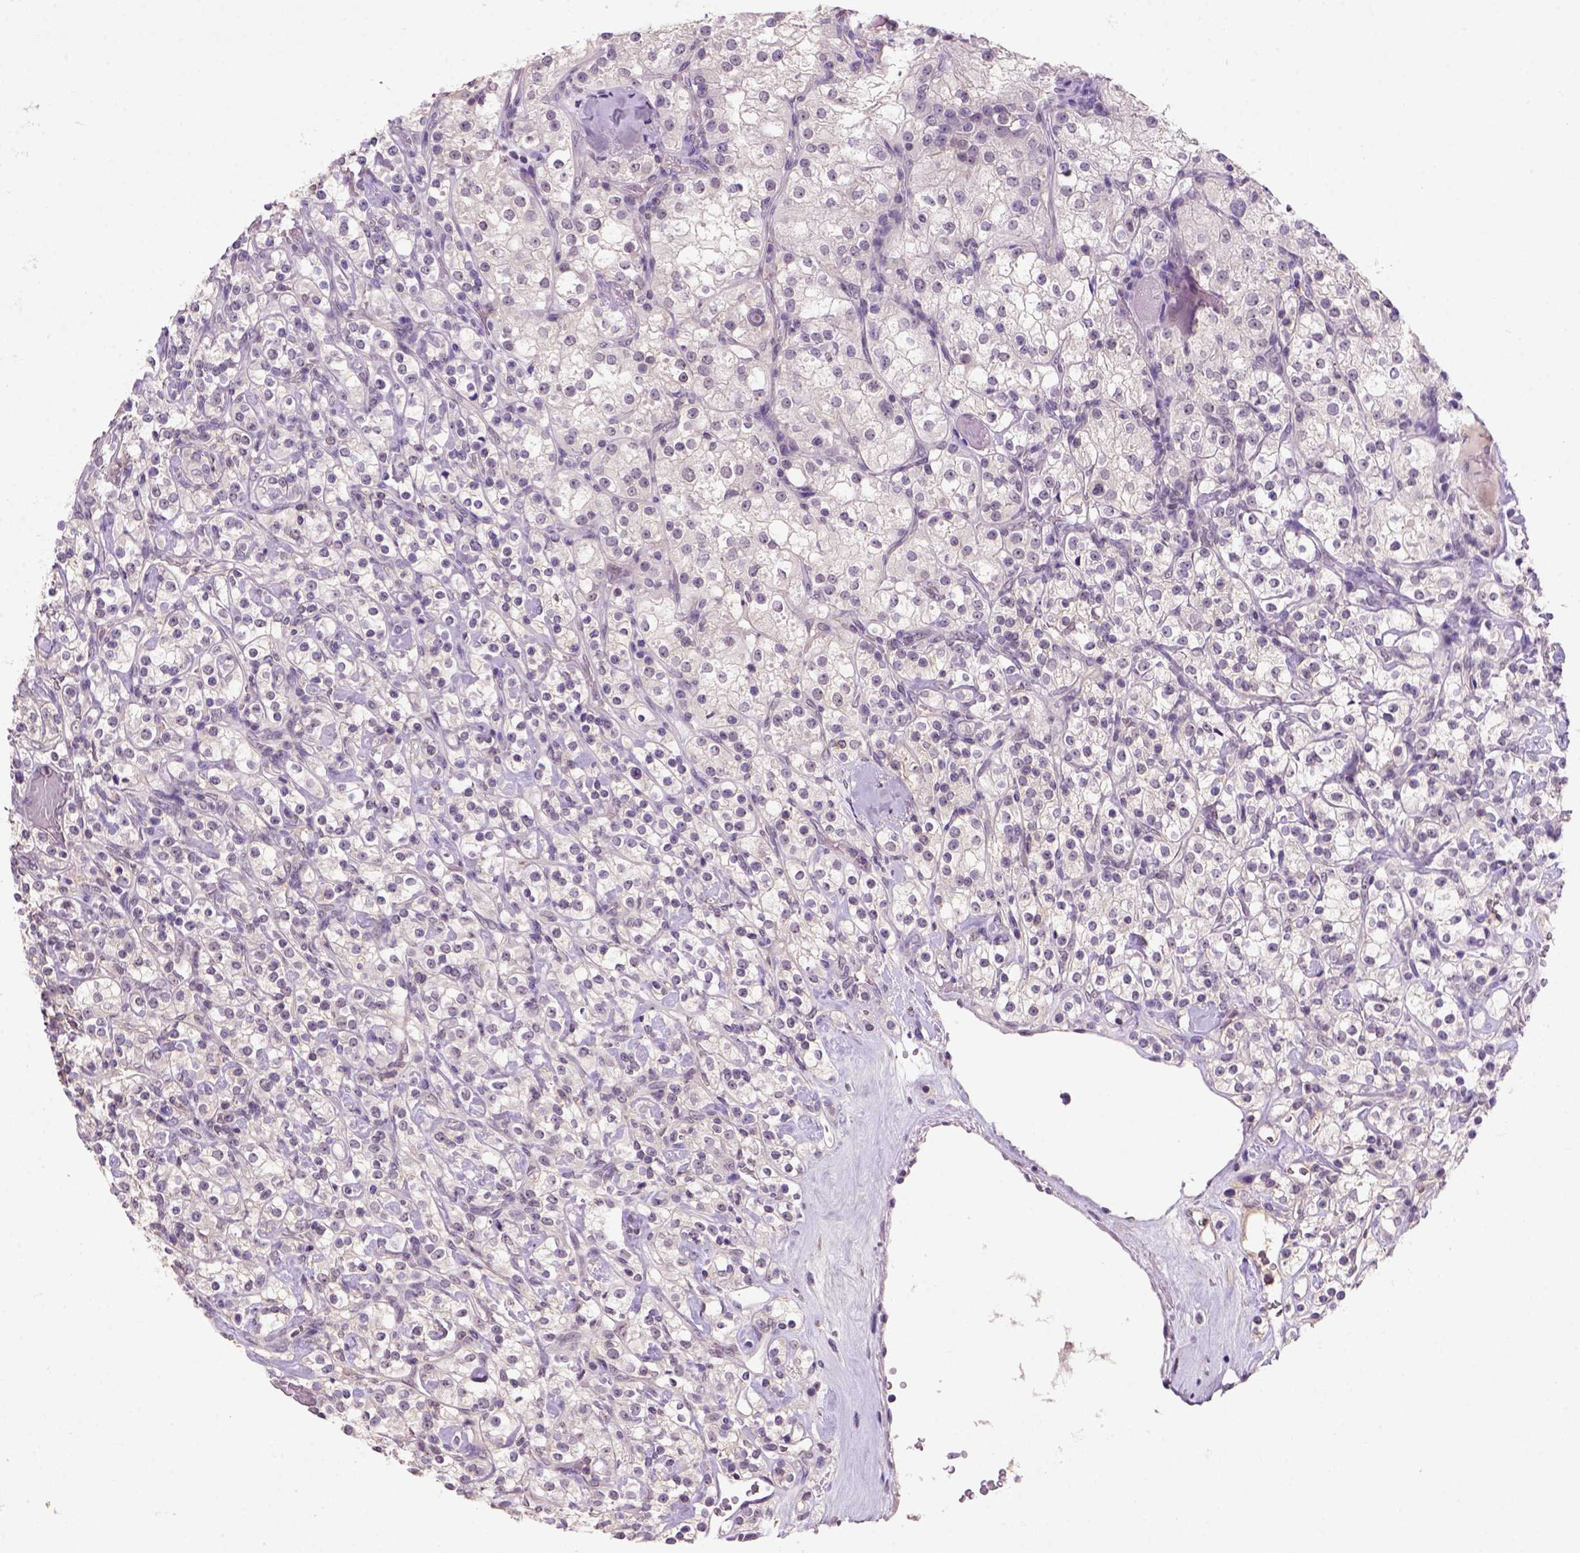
{"staining": {"intensity": "weak", "quantity": "<25%", "location": "cytoplasmic/membranous,nuclear"}, "tissue": "renal cancer", "cell_type": "Tumor cells", "image_type": "cancer", "snomed": [{"axis": "morphology", "description": "Adenocarcinoma, NOS"}, {"axis": "topography", "description": "Kidney"}], "caption": "Renal cancer stained for a protein using IHC displays no positivity tumor cells.", "gene": "SCML4", "patient": {"sex": "male", "age": 77}}